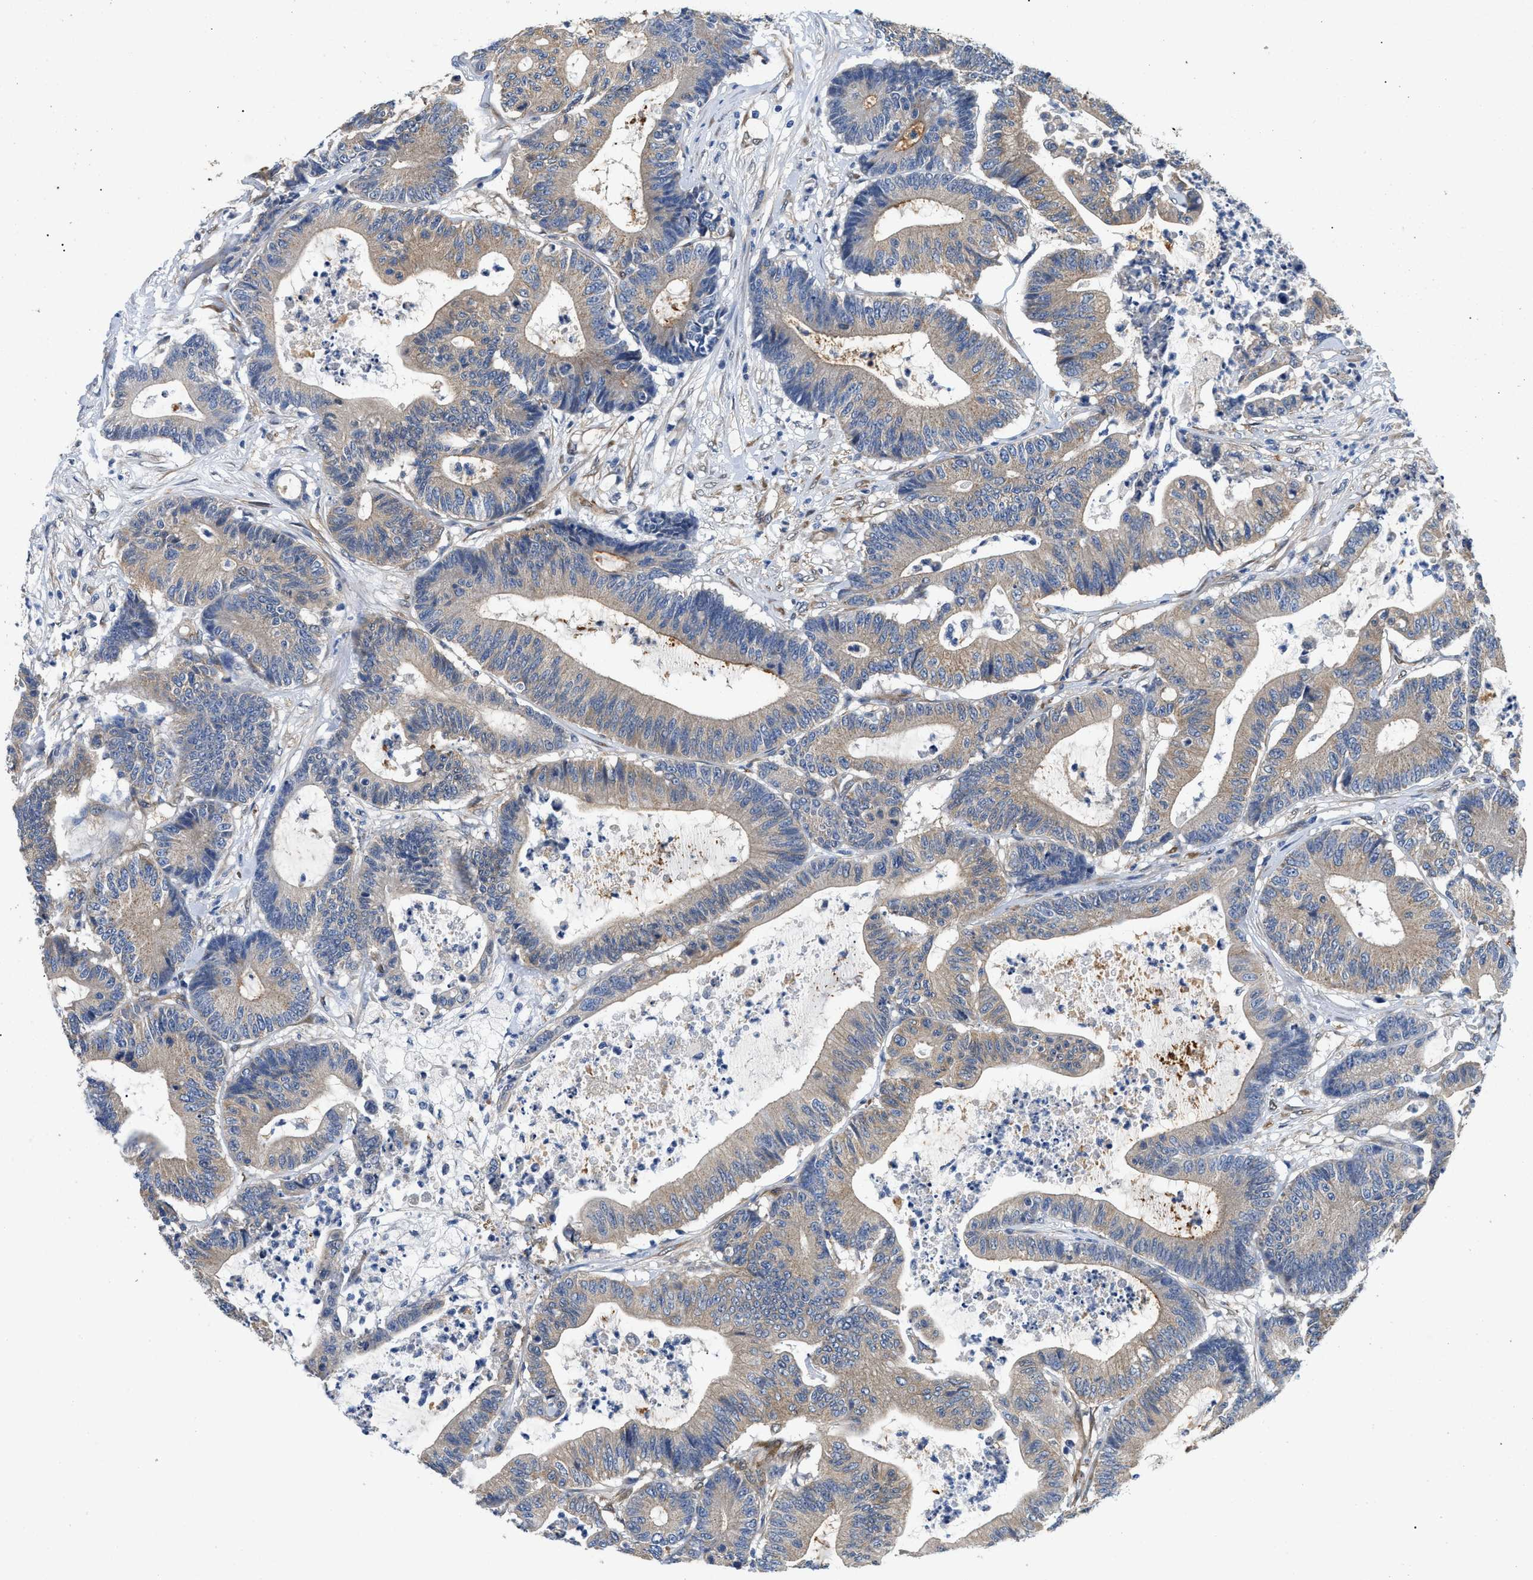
{"staining": {"intensity": "weak", "quantity": "25%-75%", "location": "cytoplasmic/membranous"}, "tissue": "colorectal cancer", "cell_type": "Tumor cells", "image_type": "cancer", "snomed": [{"axis": "morphology", "description": "Adenocarcinoma, NOS"}, {"axis": "topography", "description": "Colon"}], "caption": "Protein analysis of adenocarcinoma (colorectal) tissue exhibits weak cytoplasmic/membranous staining in approximately 25%-75% of tumor cells.", "gene": "RAPH1", "patient": {"sex": "female", "age": 84}}